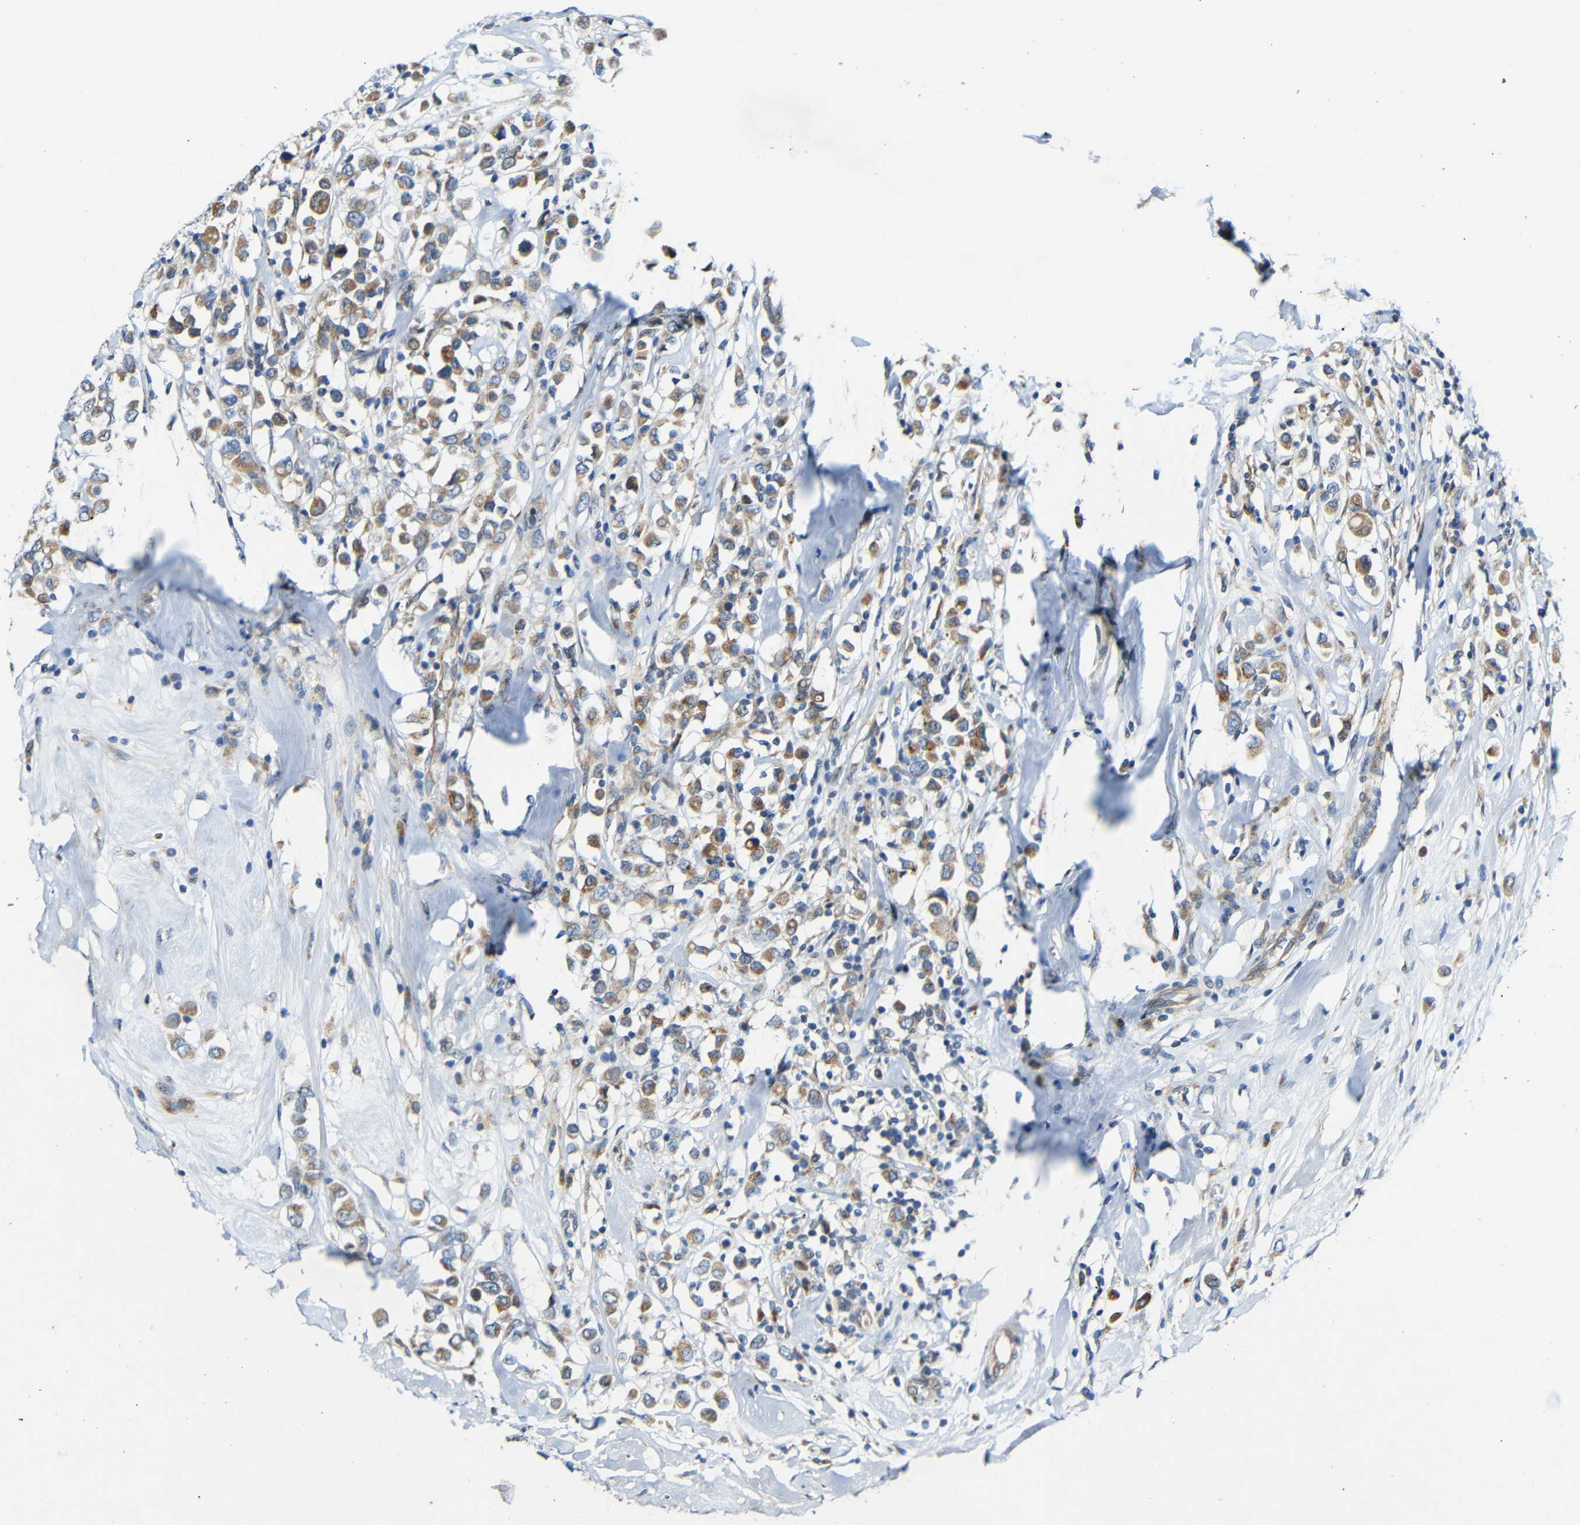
{"staining": {"intensity": "moderate", "quantity": ">75%", "location": "cytoplasmic/membranous"}, "tissue": "breast cancer", "cell_type": "Tumor cells", "image_type": "cancer", "snomed": [{"axis": "morphology", "description": "Duct carcinoma"}, {"axis": "topography", "description": "Breast"}], "caption": "A medium amount of moderate cytoplasmic/membranous staining is present in approximately >75% of tumor cells in breast cancer (invasive ductal carcinoma) tissue.", "gene": "TMEM25", "patient": {"sex": "female", "age": 61}}